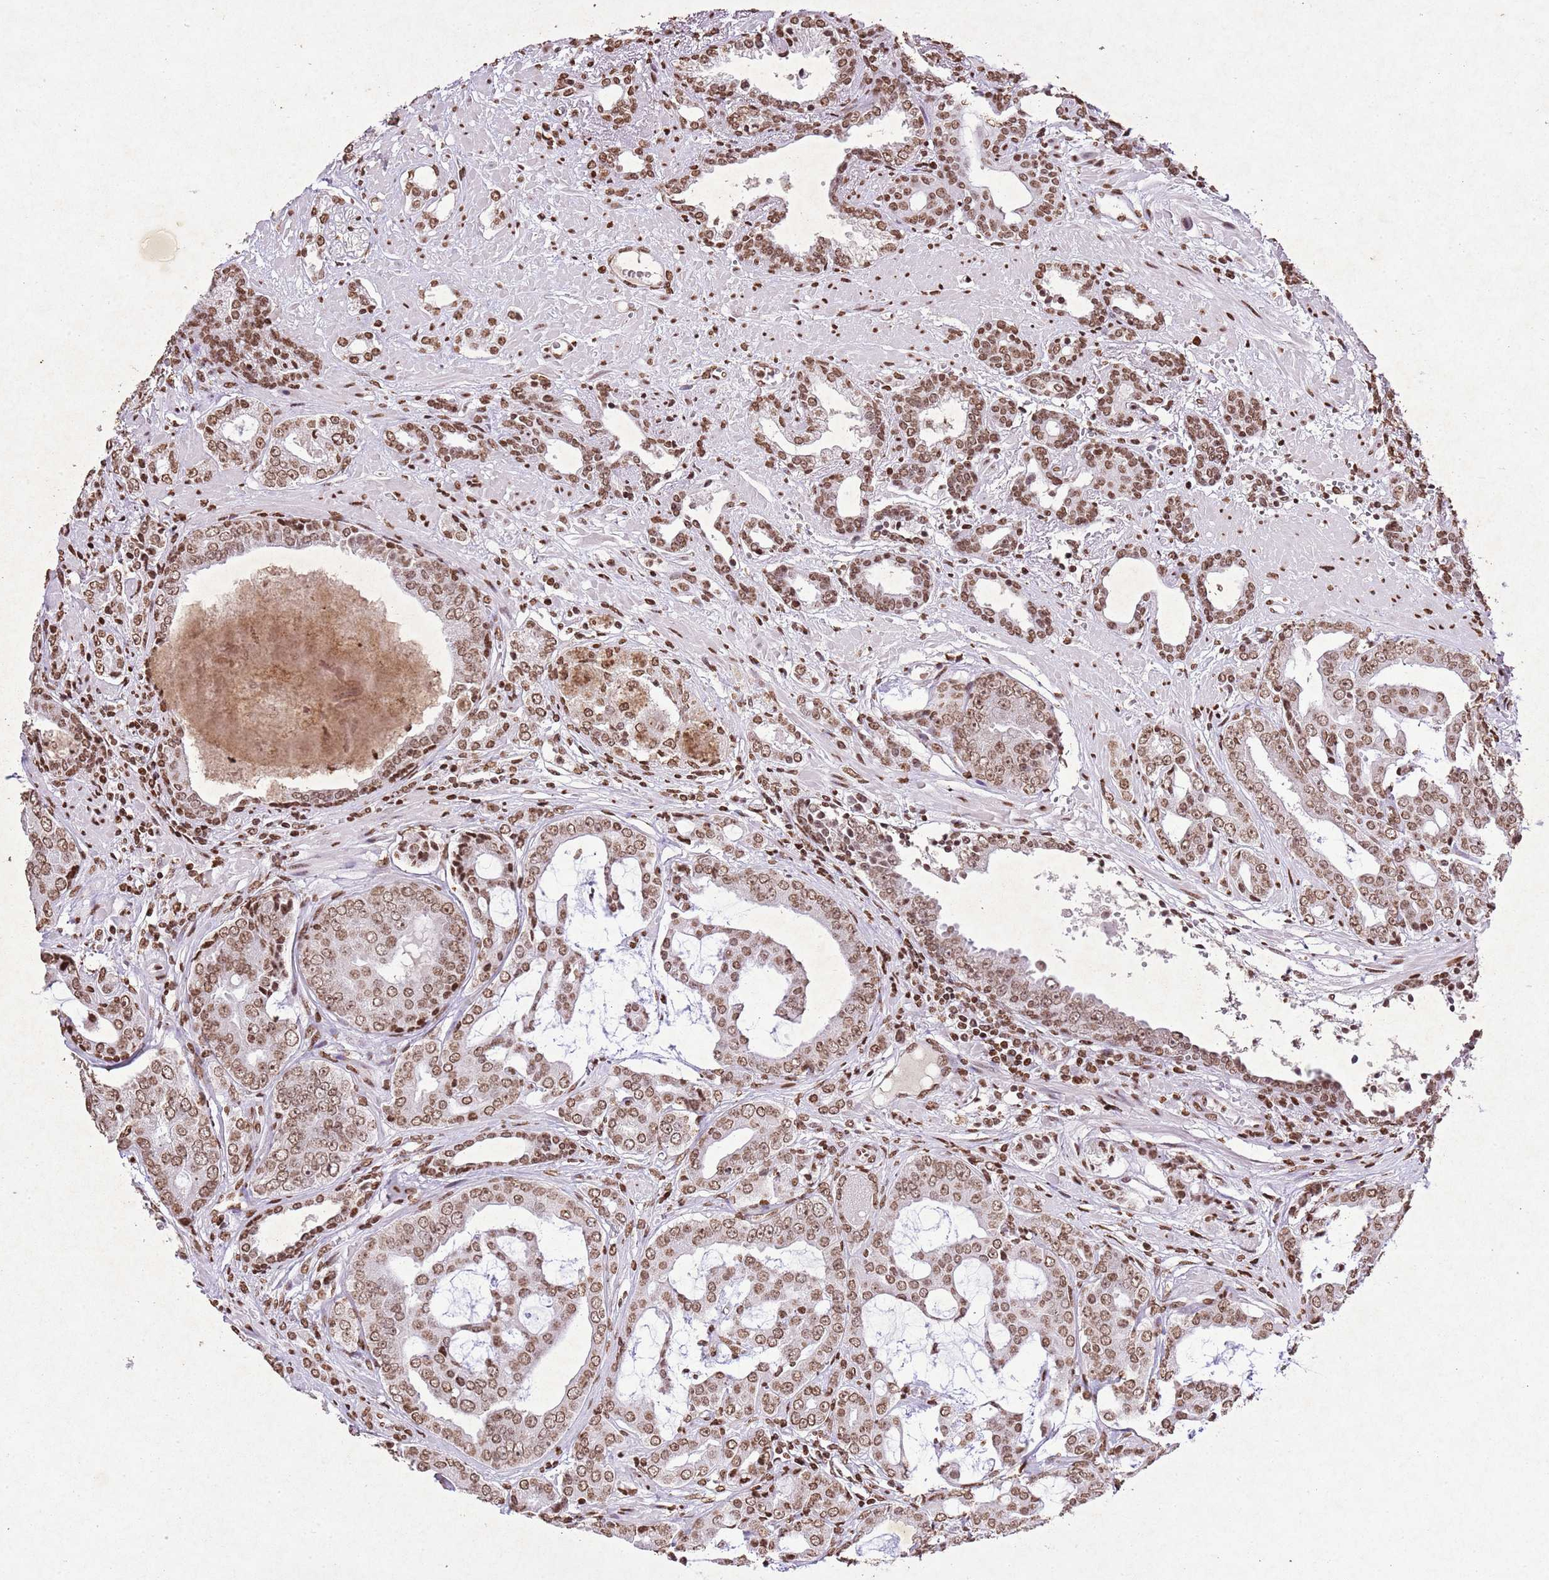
{"staining": {"intensity": "moderate", "quantity": ">75%", "location": "nuclear"}, "tissue": "prostate cancer", "cell_type": "Tumor cells", "image_type": "cancer", "snomed": [{"axis": "morphology", "description": "Adenocarcinoma, High grade"}, {"axis": "topography", "description": "Prostate"}], "caption": "Human prostate cancer stained for a protein (brown) shows moderate nuclear positive expression in approximately >75% of tumor cells.", "gene": "BMAL1", "patient": {"sex": "male", "age": 71}}